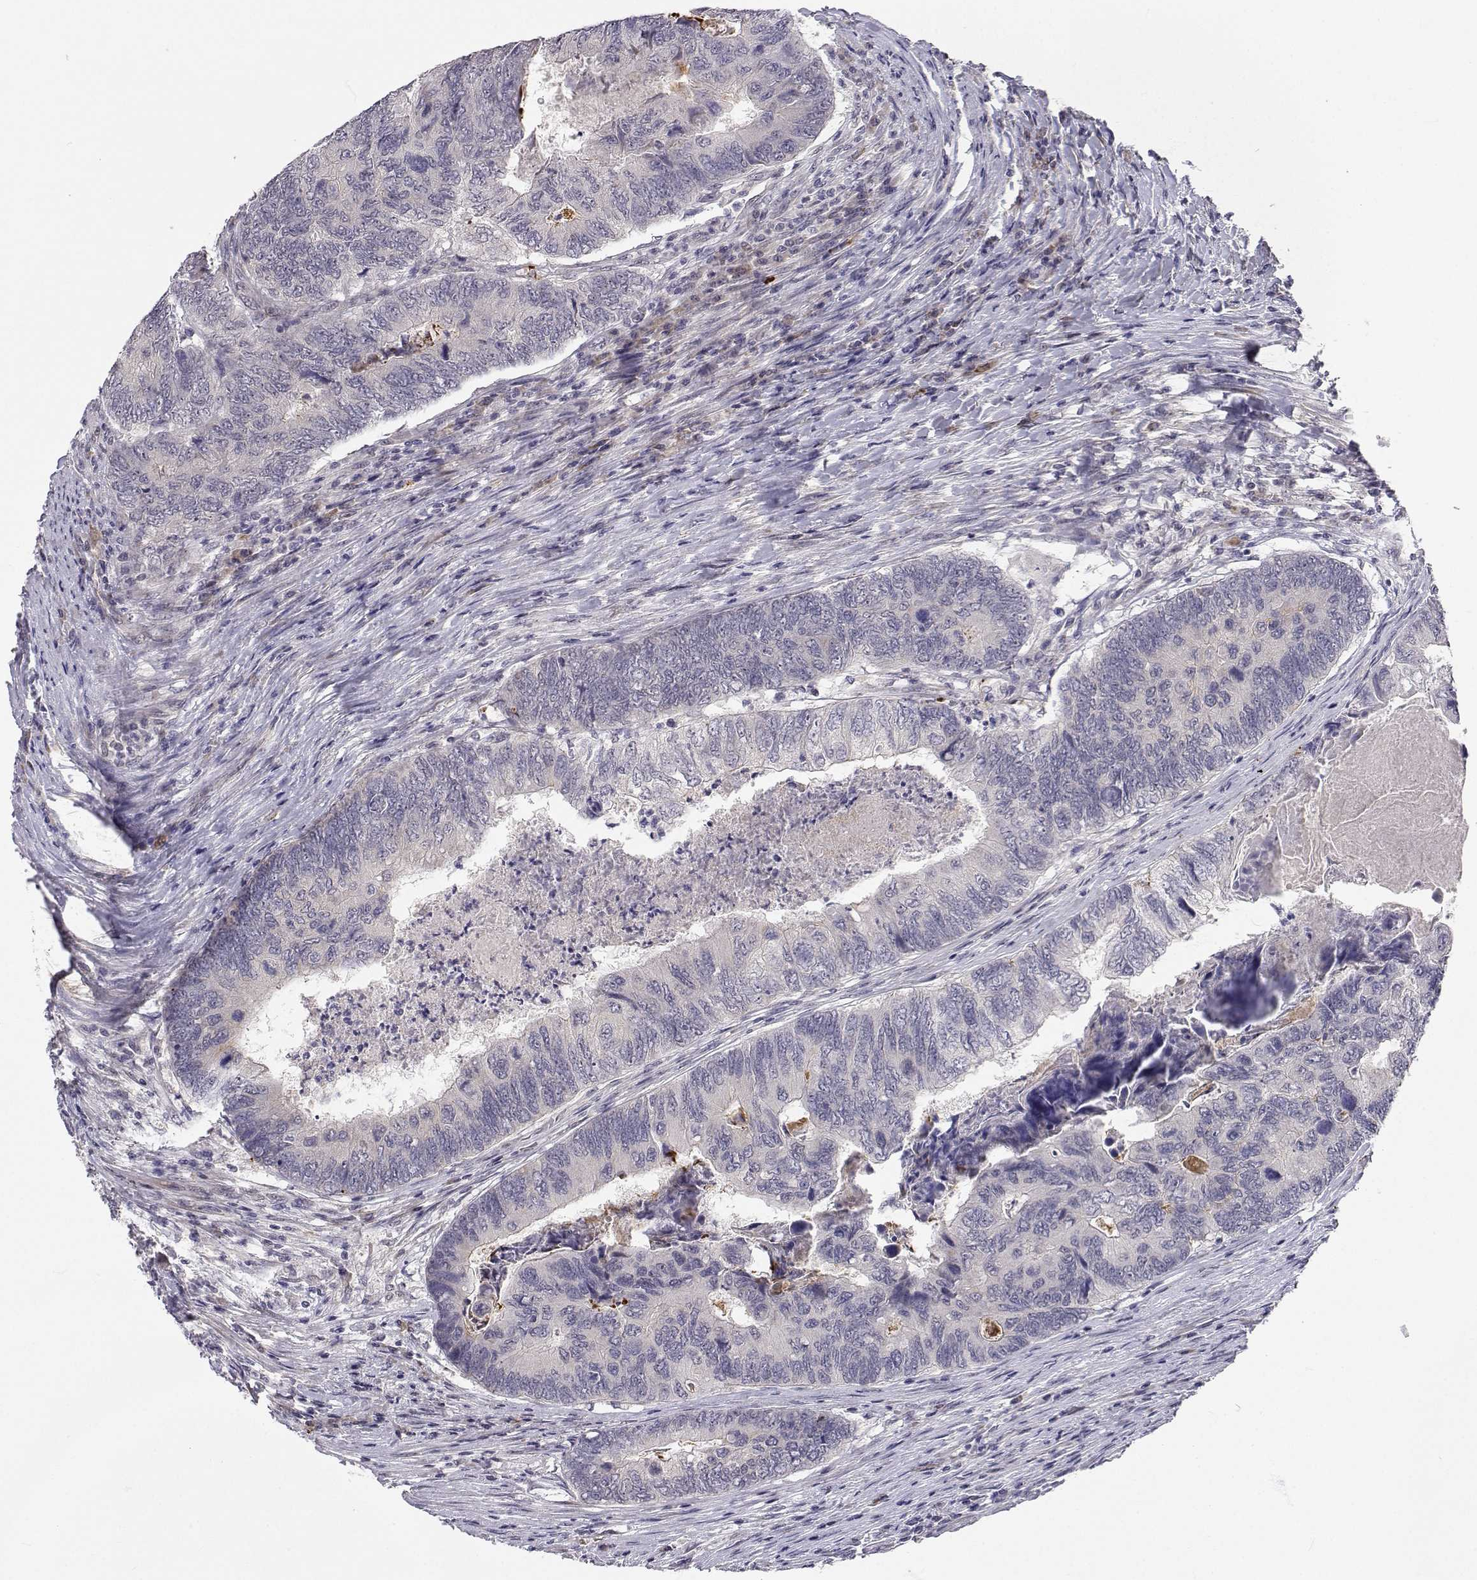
{"staining": {"intensity": "negative", "quantity": "none", "location": "none"}, "tissue": "colorectal cancer", "cell_type": "Tumor cells", "image_type": "cancer", "snomed": [{"axis": "morphology", "description": "Adenocarcinoma, NOS"}, {"axis": "topography", "description": "Colon"}], "caption": "Tumor cells show no significant expression in adenocarcinoma (colorectal).", "gene": "SLC6A3", "patient": {"sex": "female", "age": 67}}